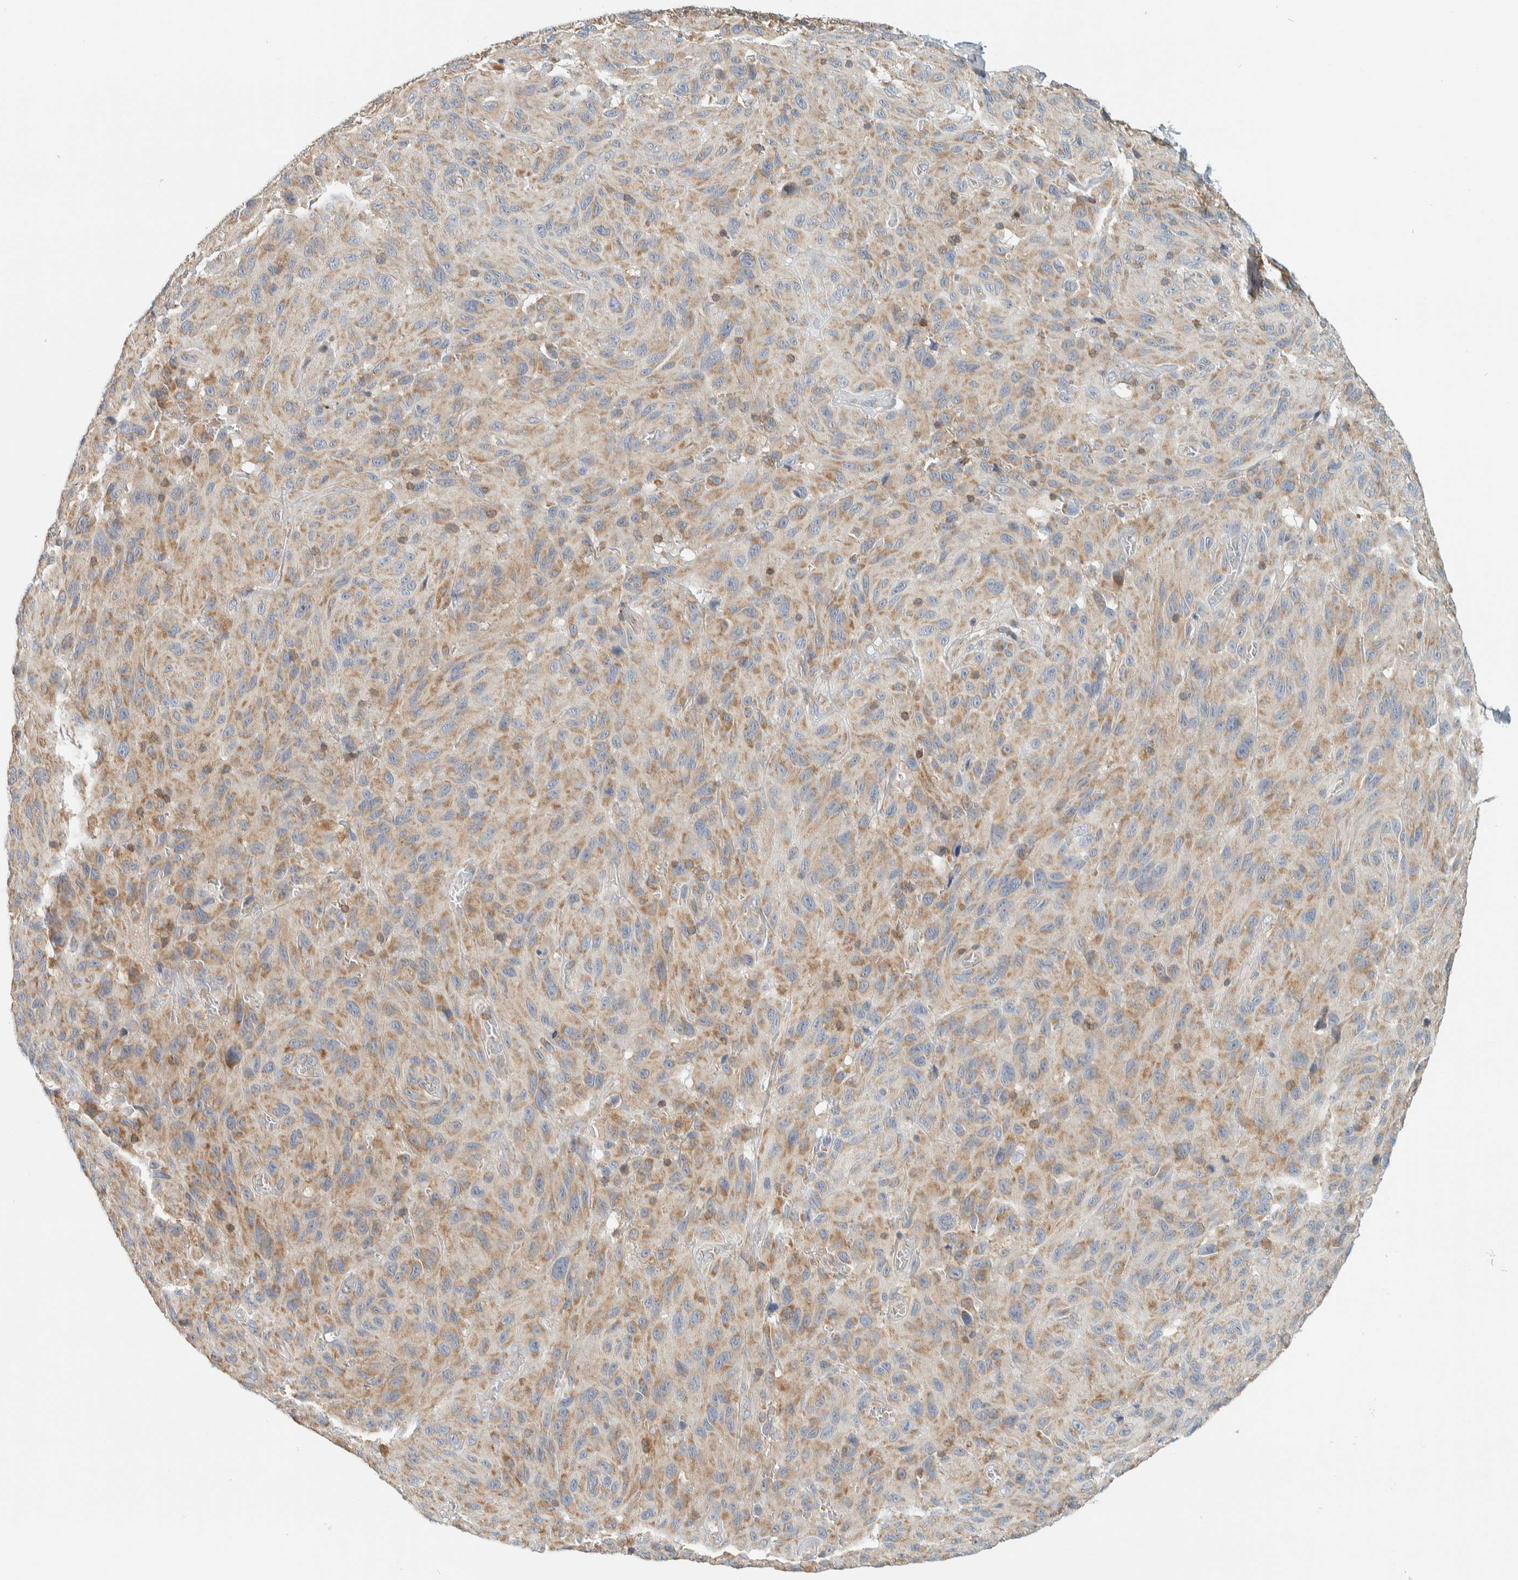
{"staining": {"intensity": "weak", "quantity": ">75%", "location": "cytoplasmic/membranous"}, "tissue": "melanoma", "cell_type": "Tumor cells", "image_type": "cancer", "snomed": [{"axis": "morphology", "description": "Malignant melanoma, NOS"}, {"axis": "topography", "description": "Skin"}], "caption": "This image exhibits immunohistochemistry (IHC) staining of human melanoma, with low weak cytoplasmic/membranous staining in about >75% of tumor cells.", "gene": "CCDC57", "patient": {"sex": "male", "age": 66}}